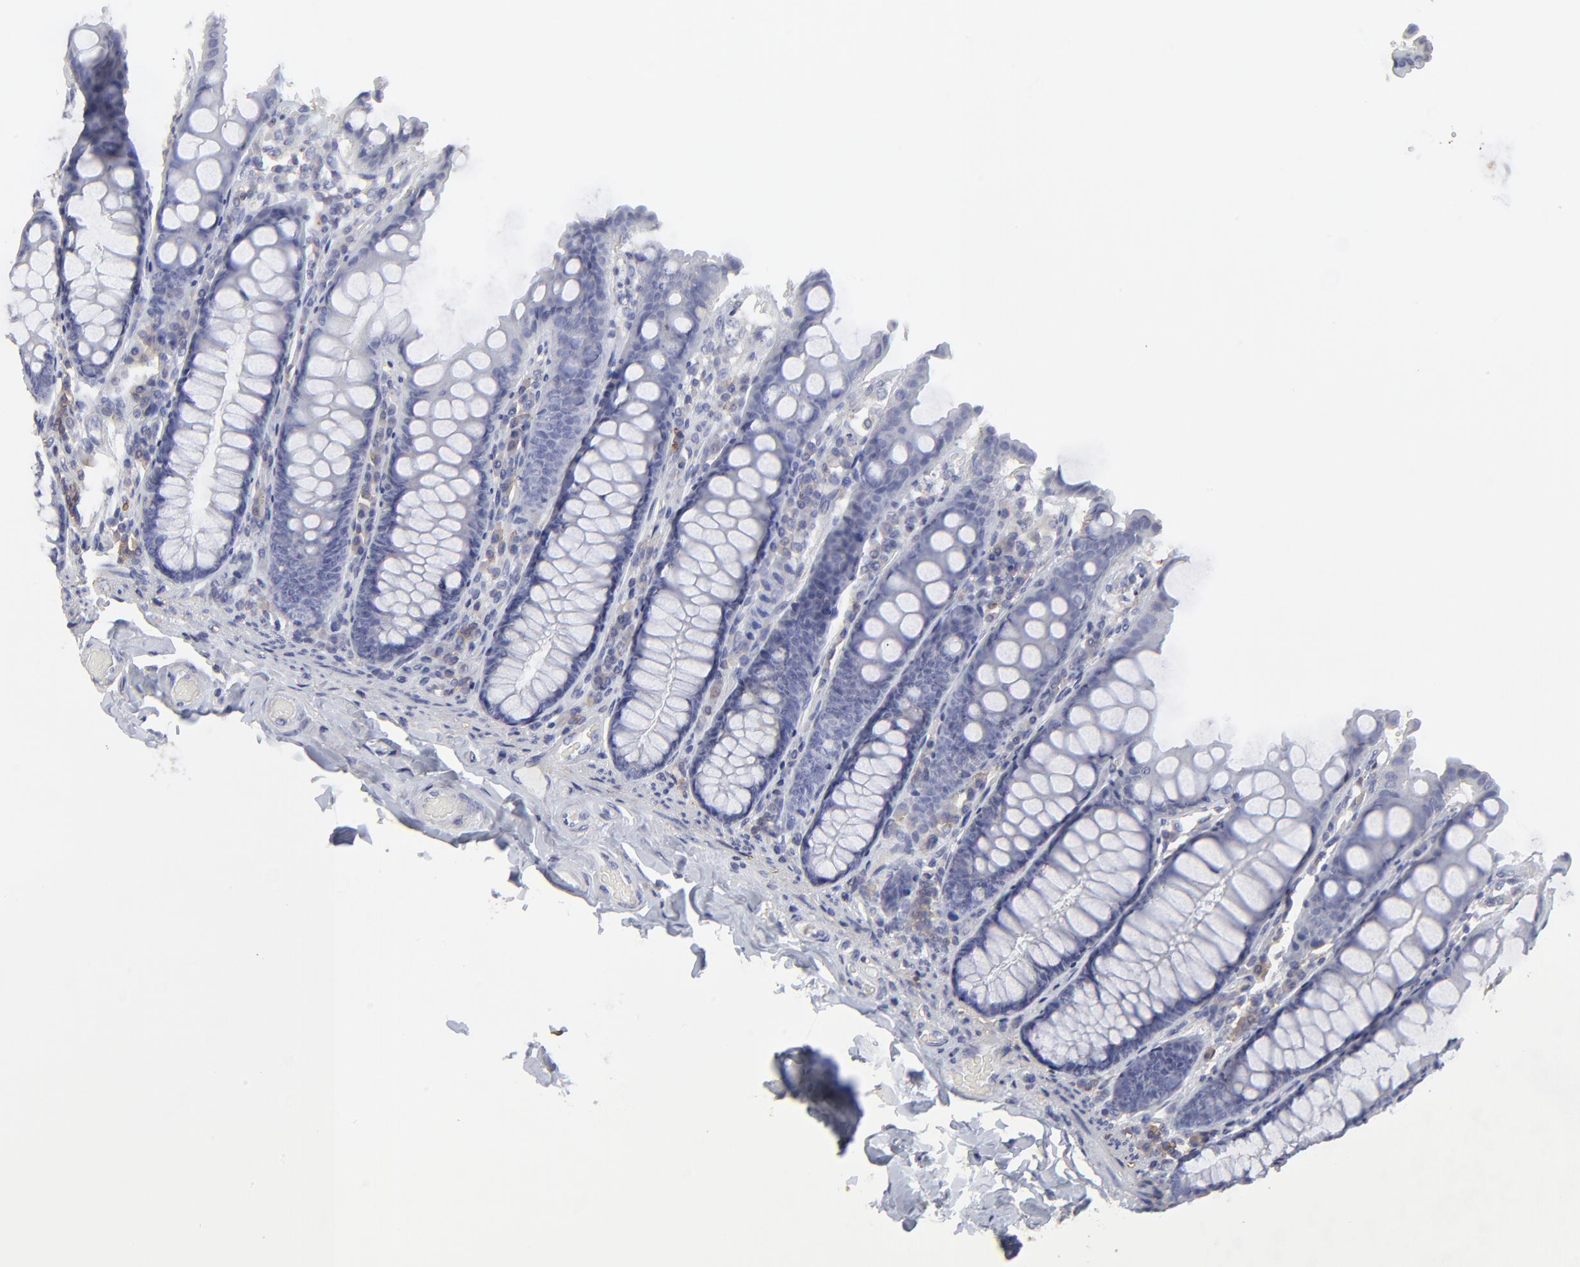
{"staining": {"intensity": "negative", "quantity": "none", "location": "none"}, "tissue": "colon", "cell_type": "Endothelial cells", "image_type": "normal", "snomed": [{"axis": "morphology", "description": "Normal tissue, NOS"}, {"axis": "topography", "description": "Colon"}], "caption": "Endothelial cells show no significant protein staining in benign colon. Nuclei are stained in blue.", "gene": "ANXA6", "patient": {"sex": "female", "age": 61}}